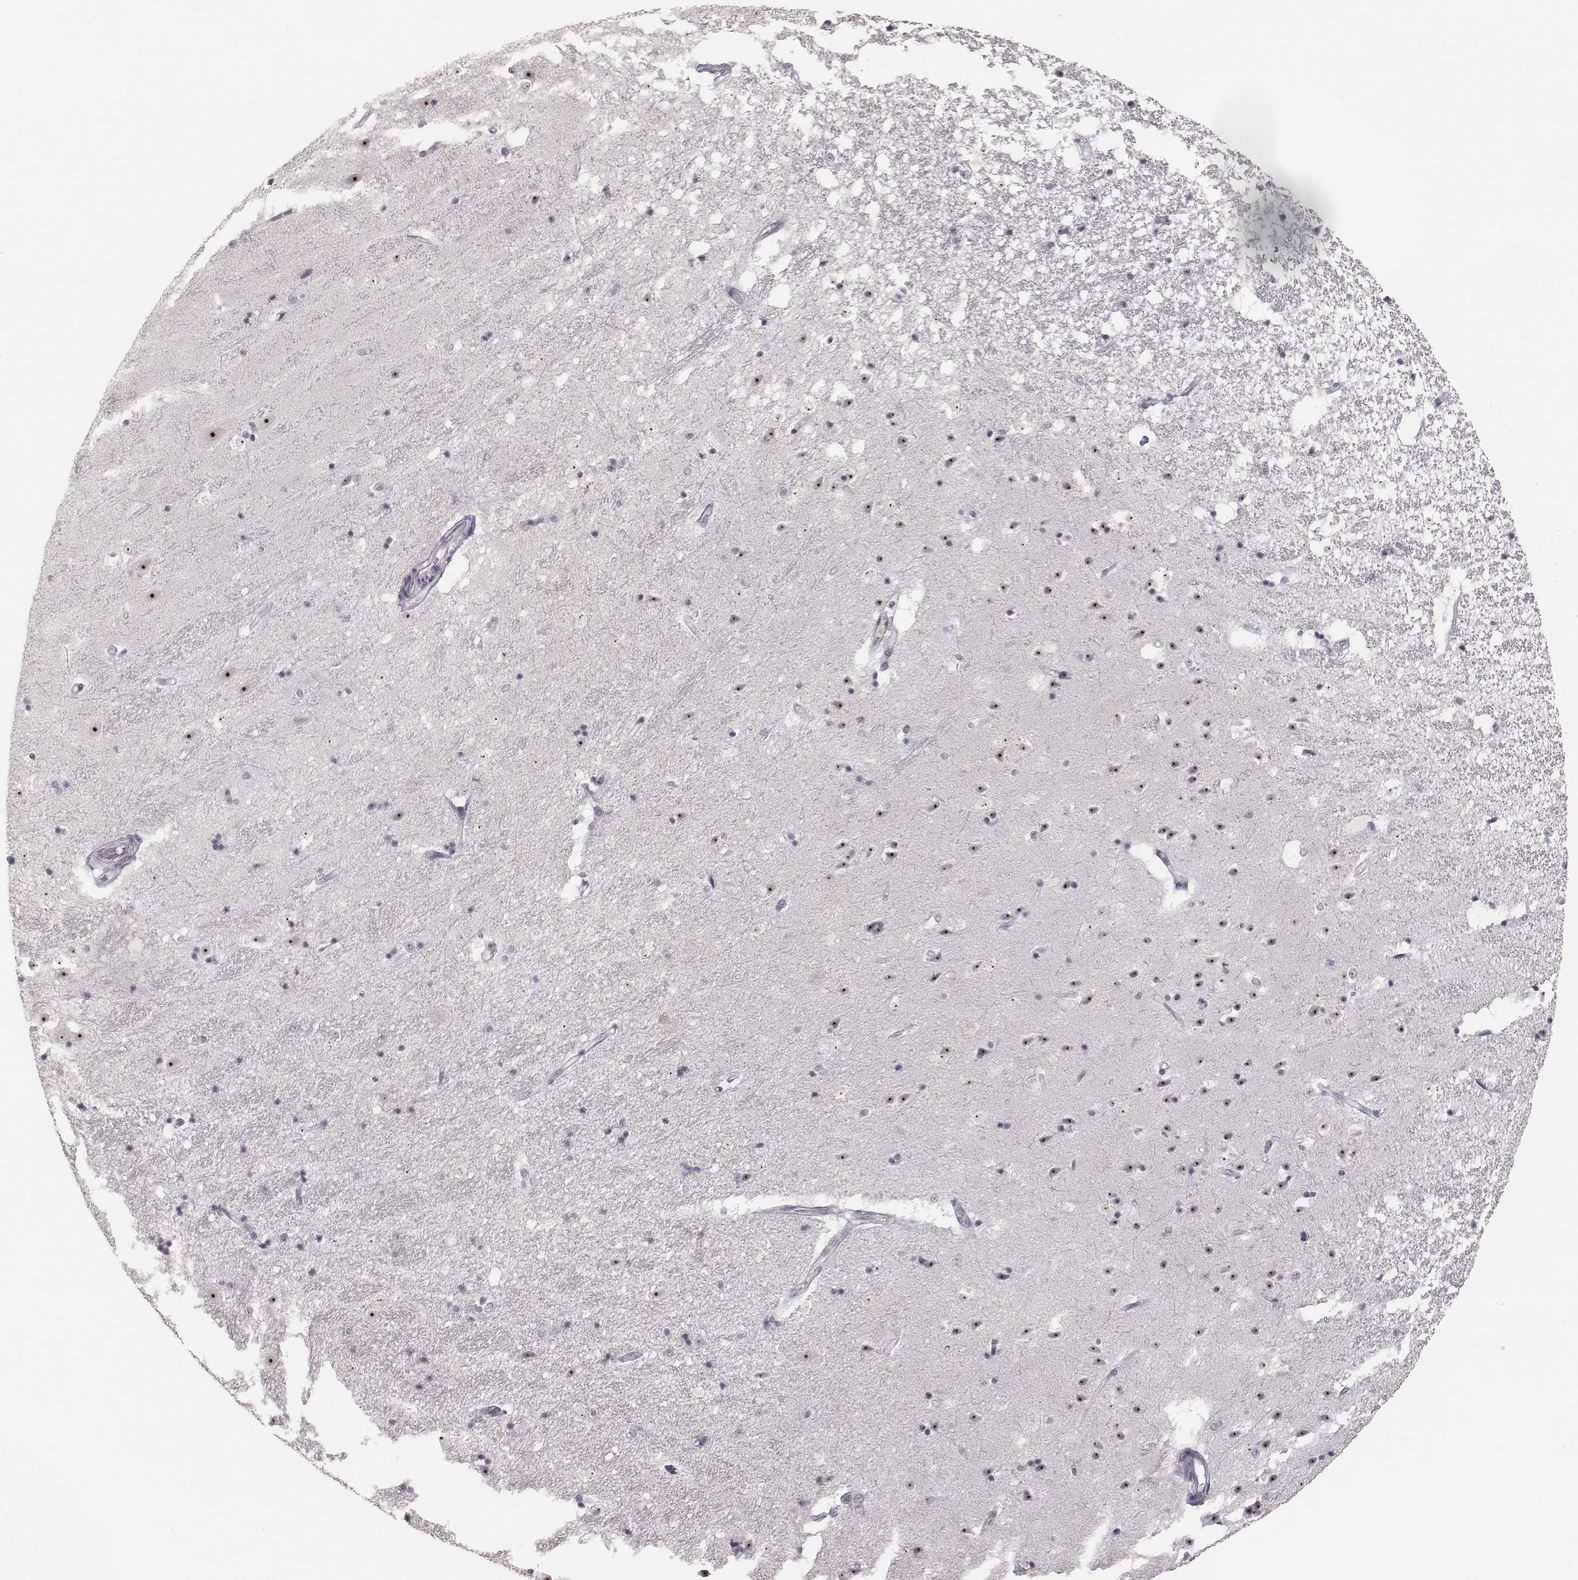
{"staining": {"intensity": "negative", "quantity": "none", "location": "none"}, "tissue": "hippocampus", "cell_type": "Glial cells", "image_type": "normal", "snomed": [{"axis": "morphology", "description": "Normal tissue, NOS"}, {"axis": "topography", "description": "Hippocampus"}], "caption": "High power microscopy photomicrograph of an immunohistochemistry (IHC) micrograph of unremarkable hippocampus, revealing no significant staining in glial cells. (DAB immunohistochemistry (IHC) with hematoxylin counter stain).", "gene": "NIFK", "patient": {"sex": "male", "age": 49}}